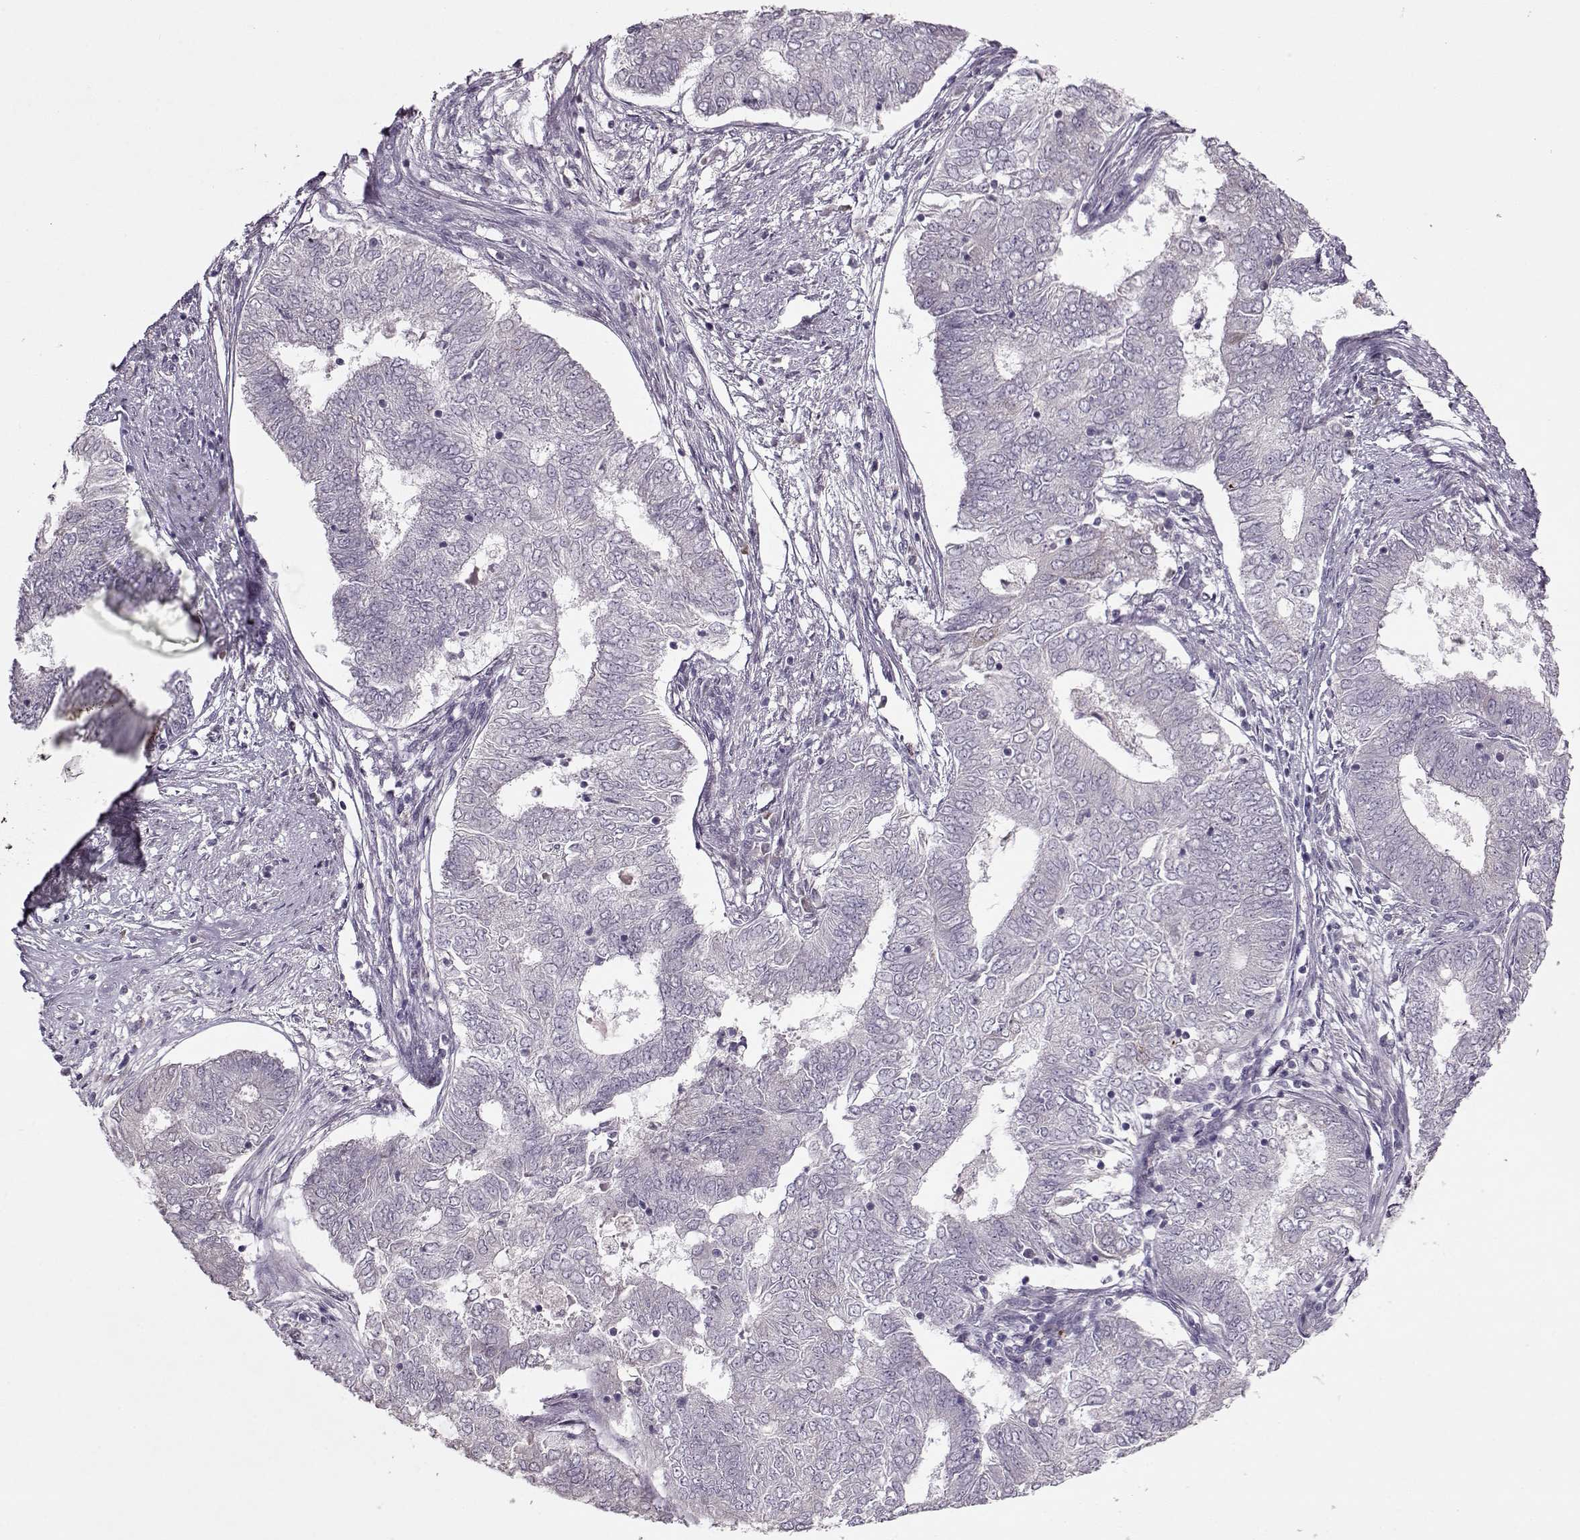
{"staining": {"intensity": "negative", "quantity": "none", "location": "none"}, "tissue": "endometrial cancer", "cell_type": "Tumor cells", "image_type": "cancer", "snomed": [{"axis": "morphology", "description": "Adenocarcinoma, NOS"}, {"axis": "topography", "description": "Endometrium"}], "caption": "Image shows no significant protein expression in tumor cells of endometrial cancer.", "gene": "ACOT11", "patient": {"sex": "female", "age": 62}}